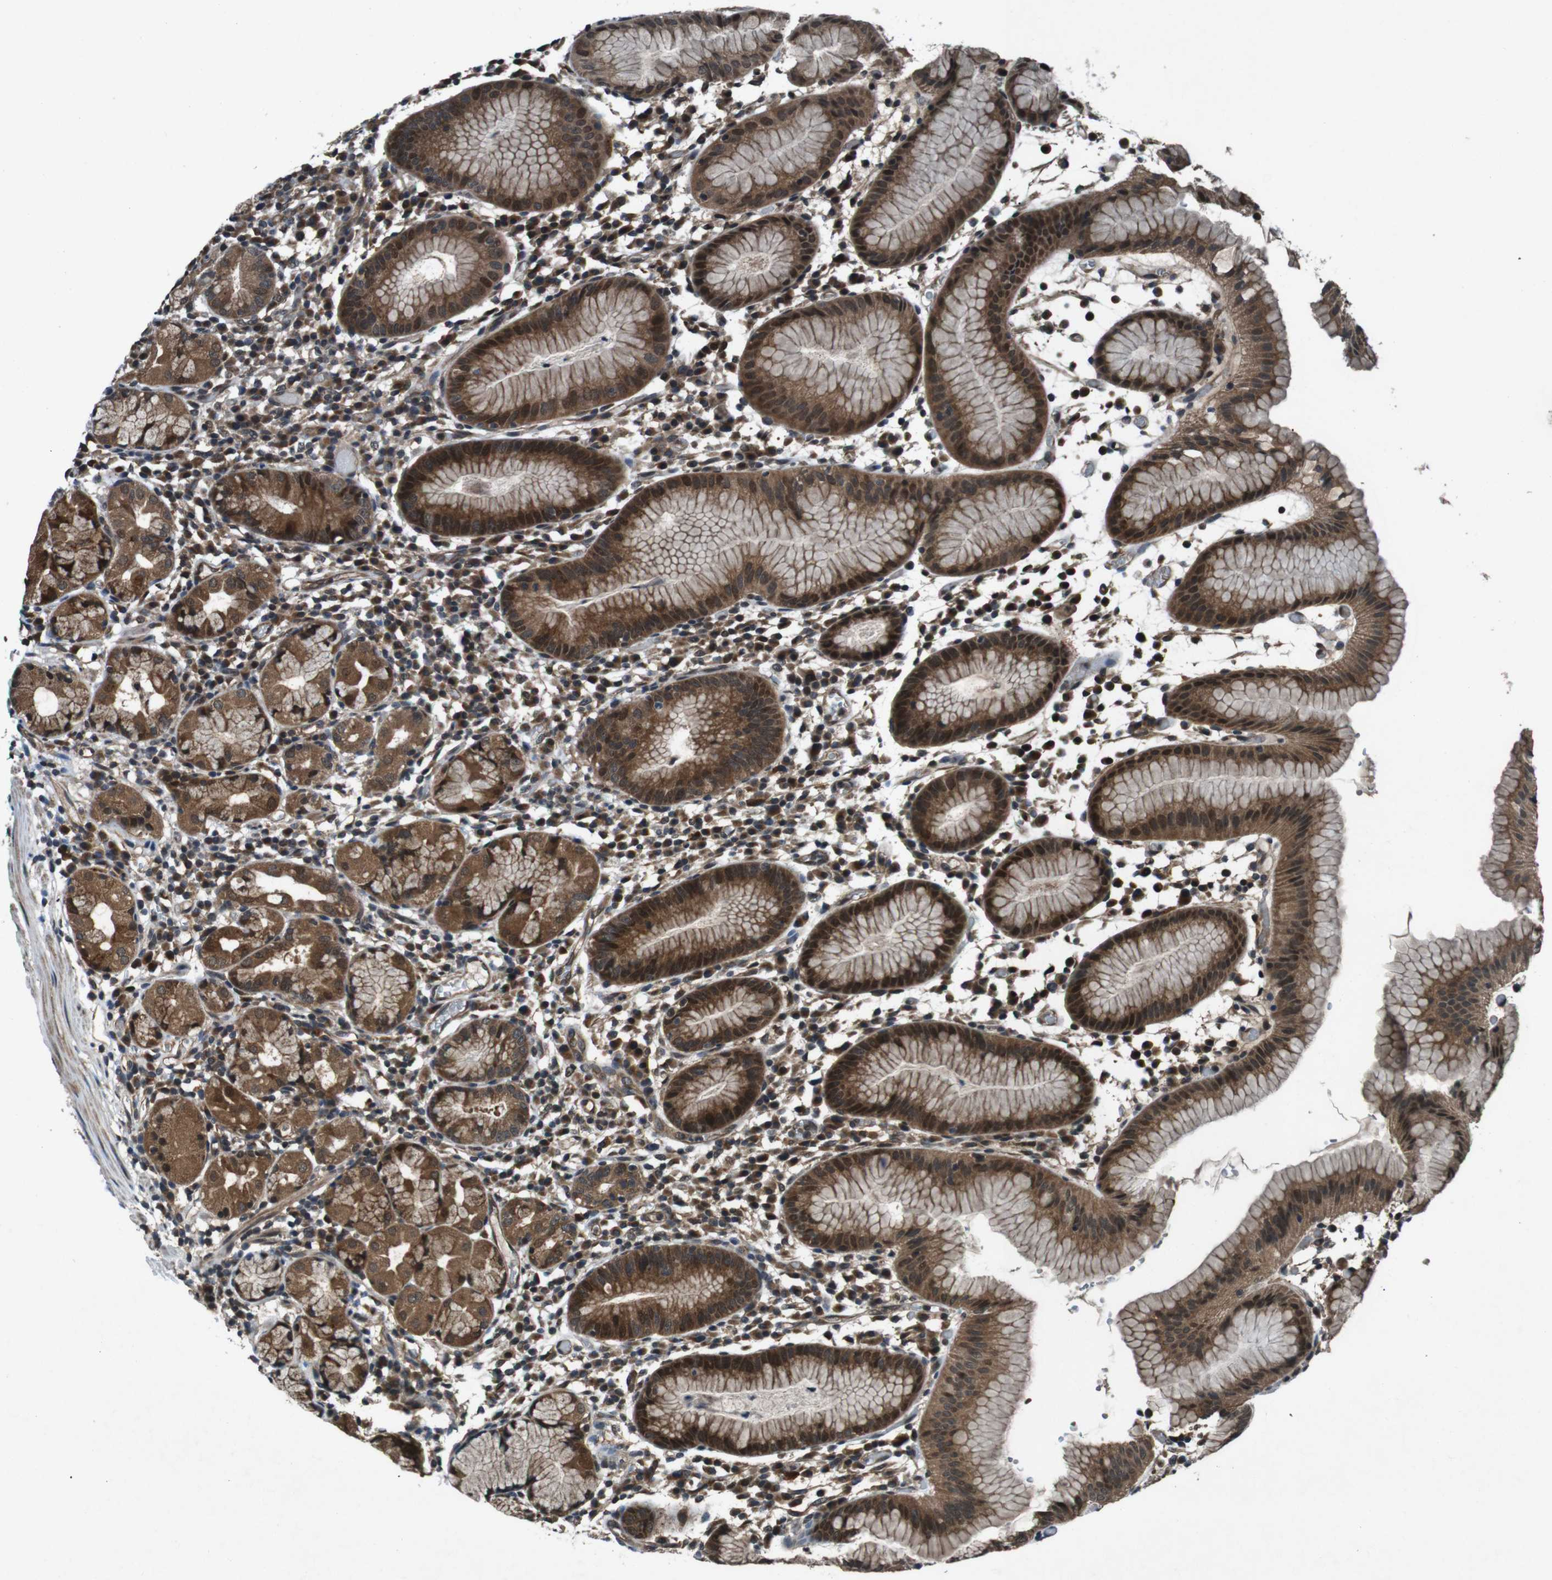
{"staining": {"intensity": "strong", "quantity": ">75%", "location": "cytoplasmic/membranous,nuclear"}, "tissue": "stomach", "cell_type": "Glandular cells", "image_type": "normal", "snomed": [{"axis": "morphology", "description": "Normal tissue, NOS"}, {"axis": "topography", "description": "Stomach"}, {"axis": "topography", "description": "Stomach, lower"}], "caption": "High-magnification brightfield microscopy of benign stomach stained with DAB (3,3'-diaminobenzidine) (brown) and counterstained with hematoxylin (blue). glandular cells exhibit strong cytoplasmic/membranous,nuclear positivity is present in approximately>75% of cells. Ihc stains the protein of interest in brown and the nuclei are stained blue.", "gene": "SOCS1", "patient": {"sex": "female", "age": 75}}